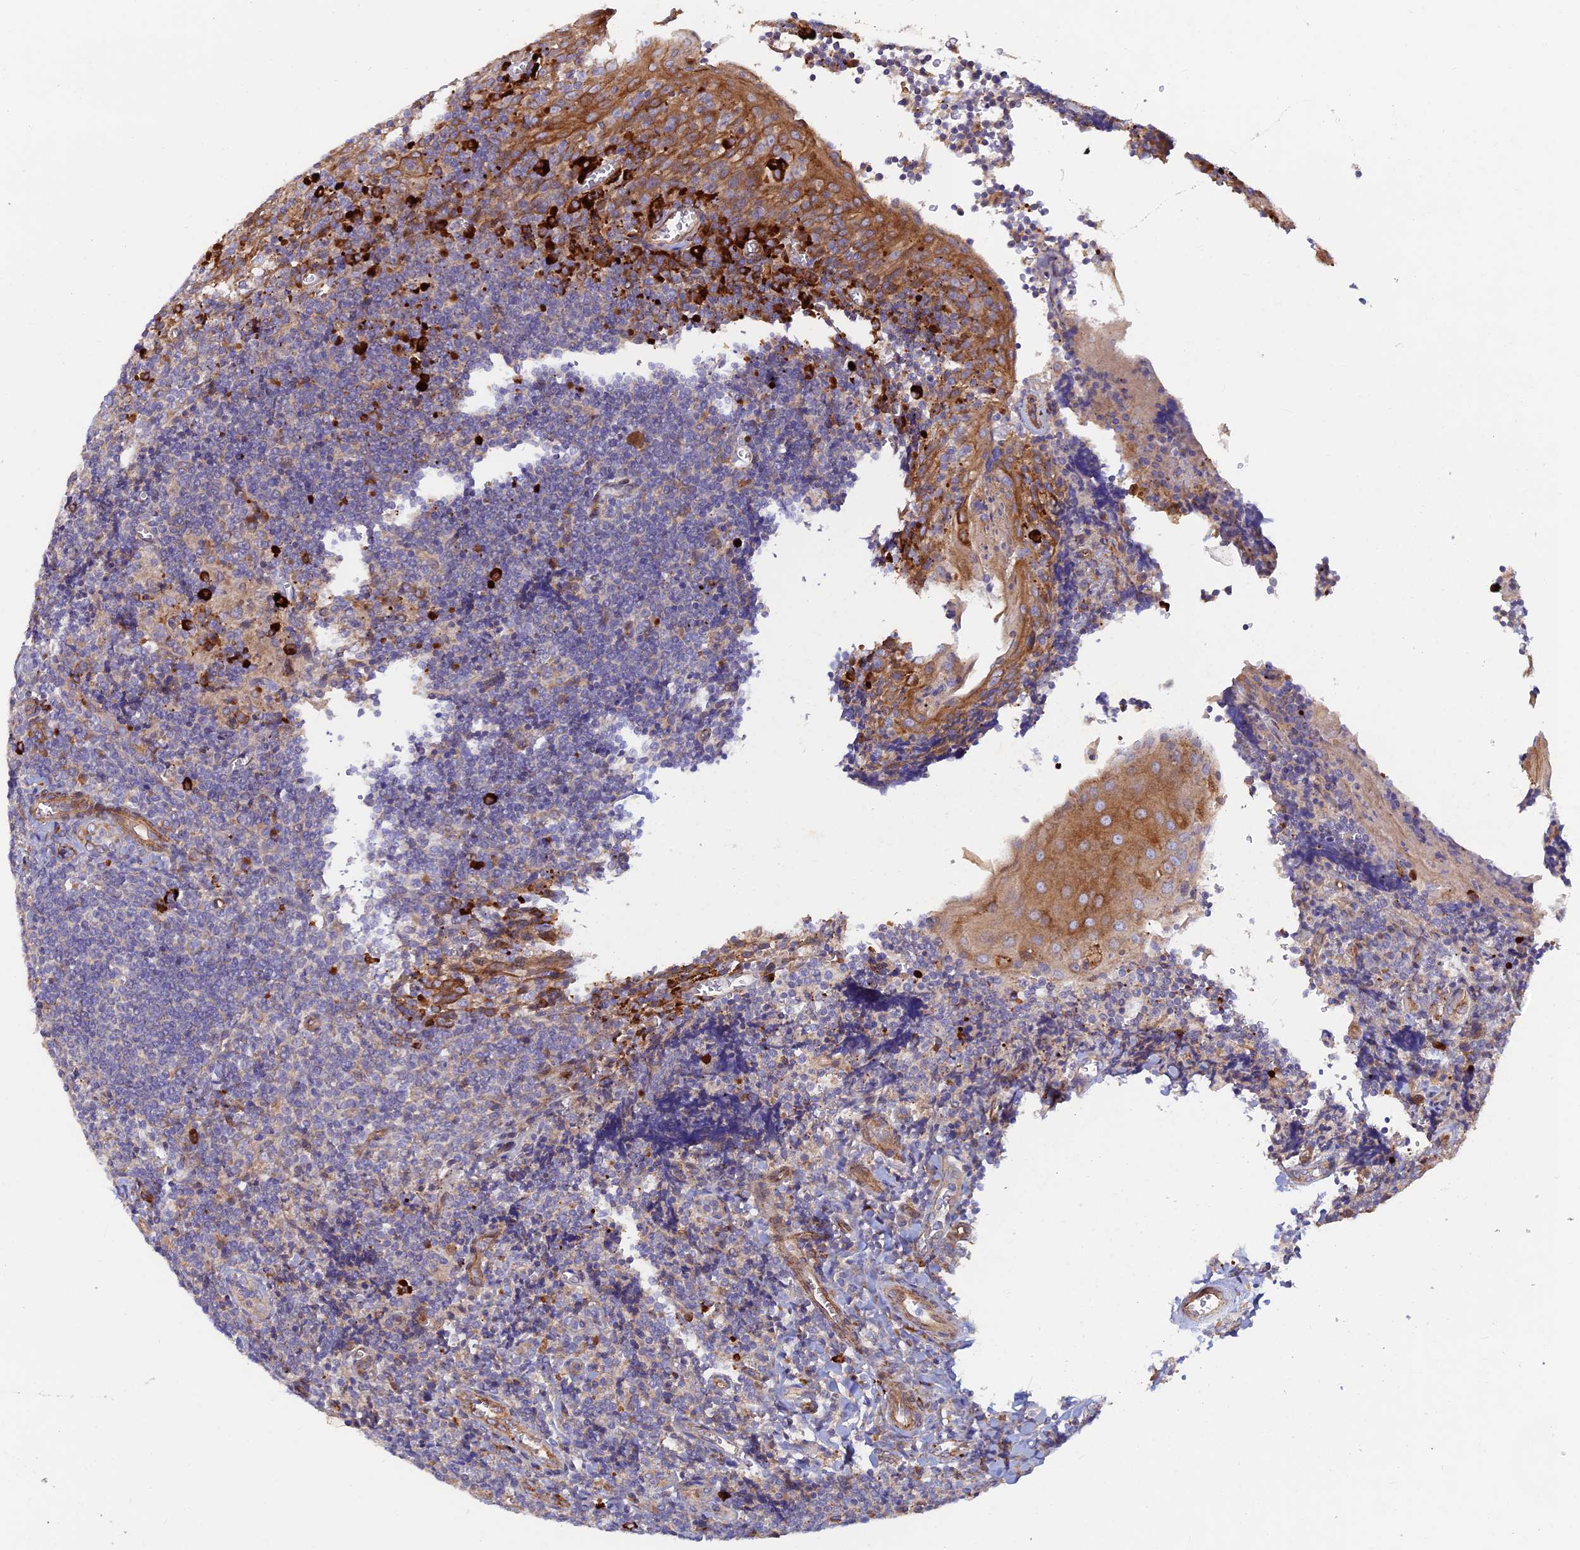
{"staining": {"intensity": "moderate", "quantity": "<25%", "location": "cytoplasmic/membranous"}, "tissue": "tonsil", "cell_type": "Germinal center cells", "image_type": "normal", "snomed": [{"axis": "morphology", "description": "Normal tissue, NOS"}, {"axis": "topography", "description": "Tonsil"}], "caption": "Protein analysis of benign tonsil reveals moderate cytoplasmic/membranous expression in approximately <25% of germinal center cells. (IHC, brightfield microscopy, high magnification).", "gene": "GMCL1", "patient": {"sex": "male", "age": 27}}